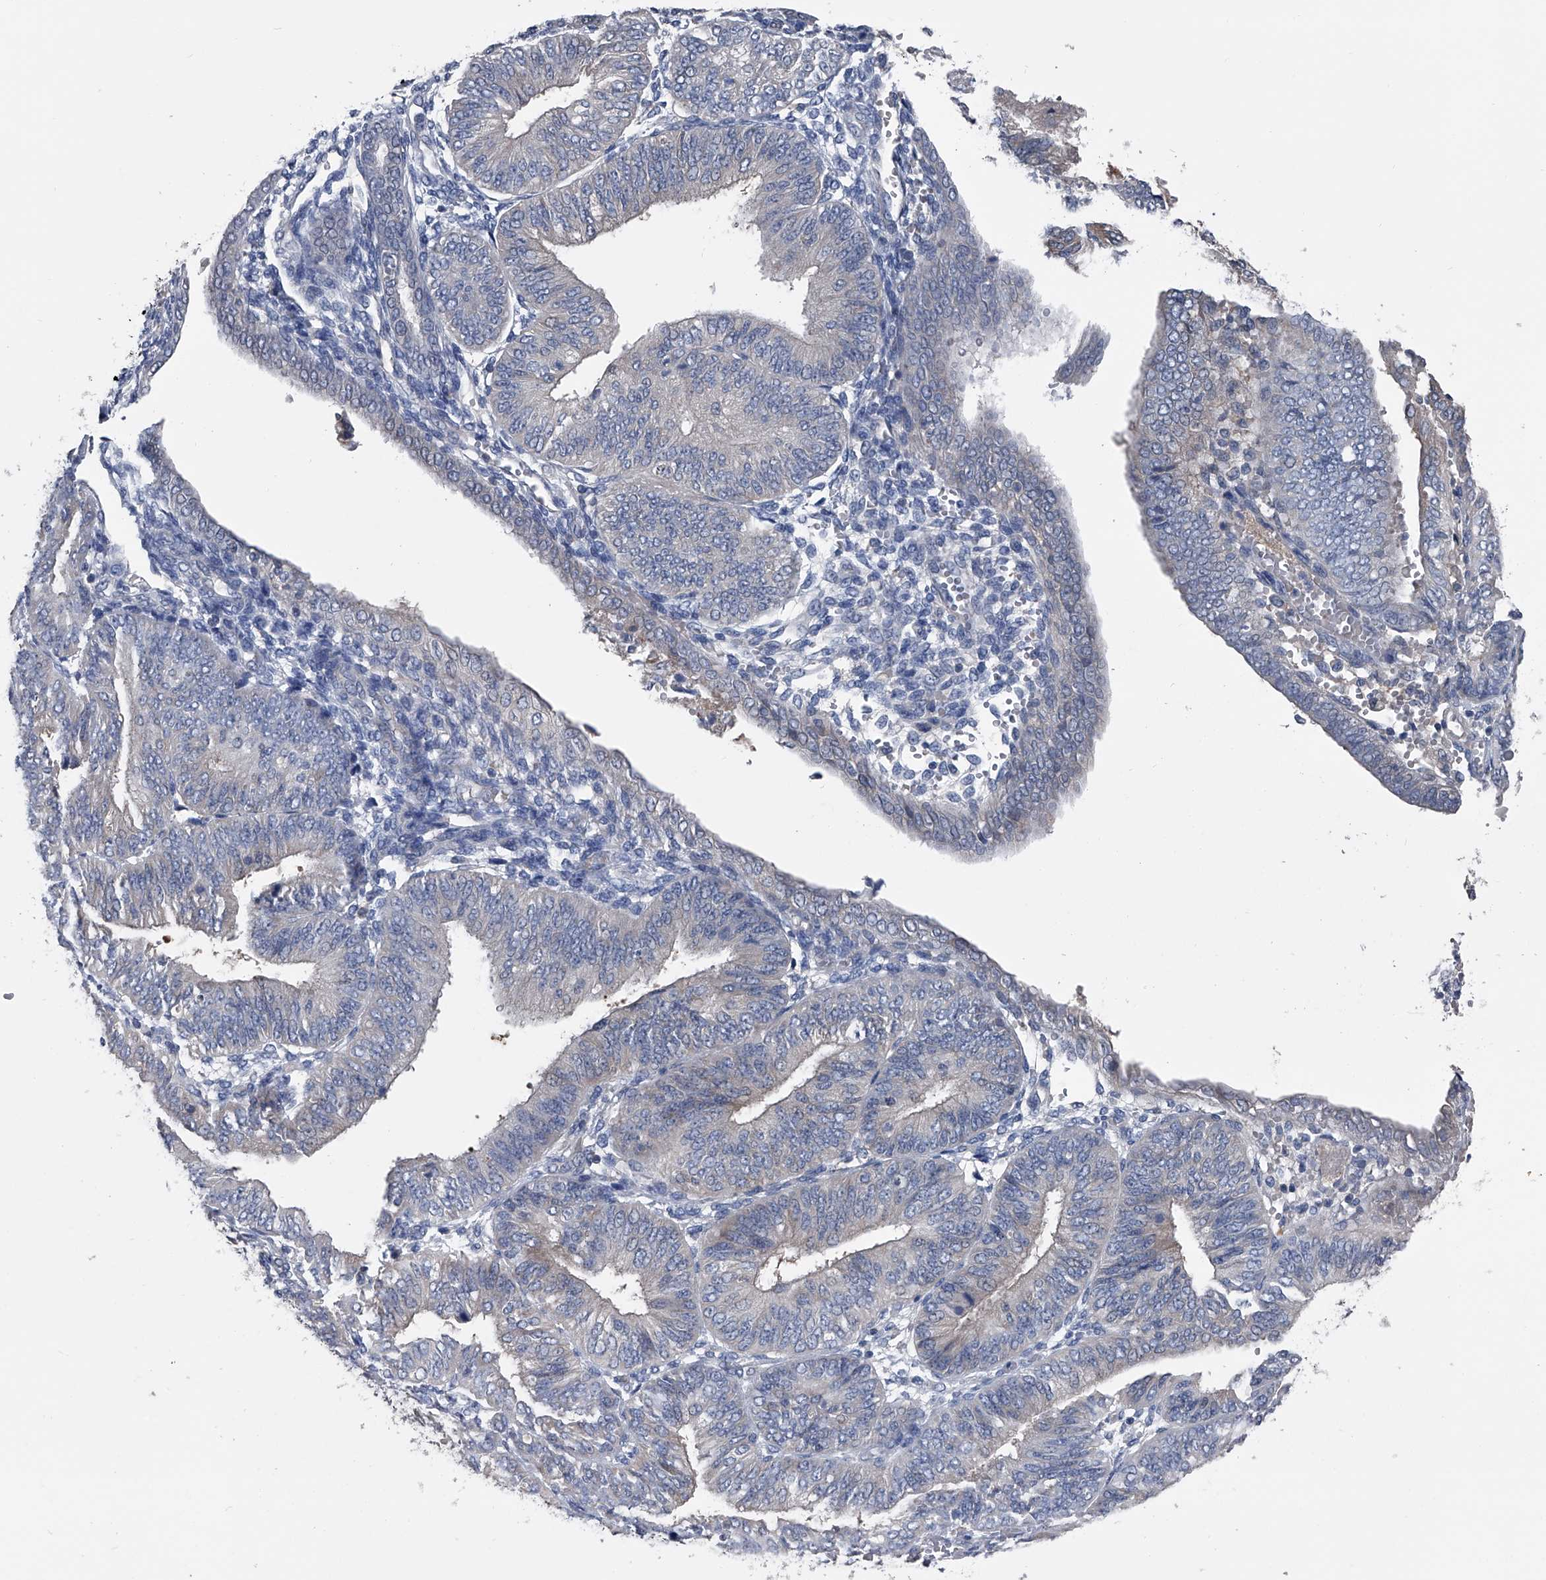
{"staining": {"intensity": "negative", "quantity": "none", "location": "none"}, "tissue": "endometrial cancer", "cell_type": "Tumor cells", "image_type": "cancer", "snomed": [{"axis": "morphology", "description": "Adenocarcinoma, NOS"}, {"axis": "topography", "description": "Endometrium"}], "caption": "Endometrial cancer stained for a protein using immunohistochemistry demonstrates no expression tumor cells.", "gene": "KIF13A", "patient": {"sex": "female", "age": 58}}